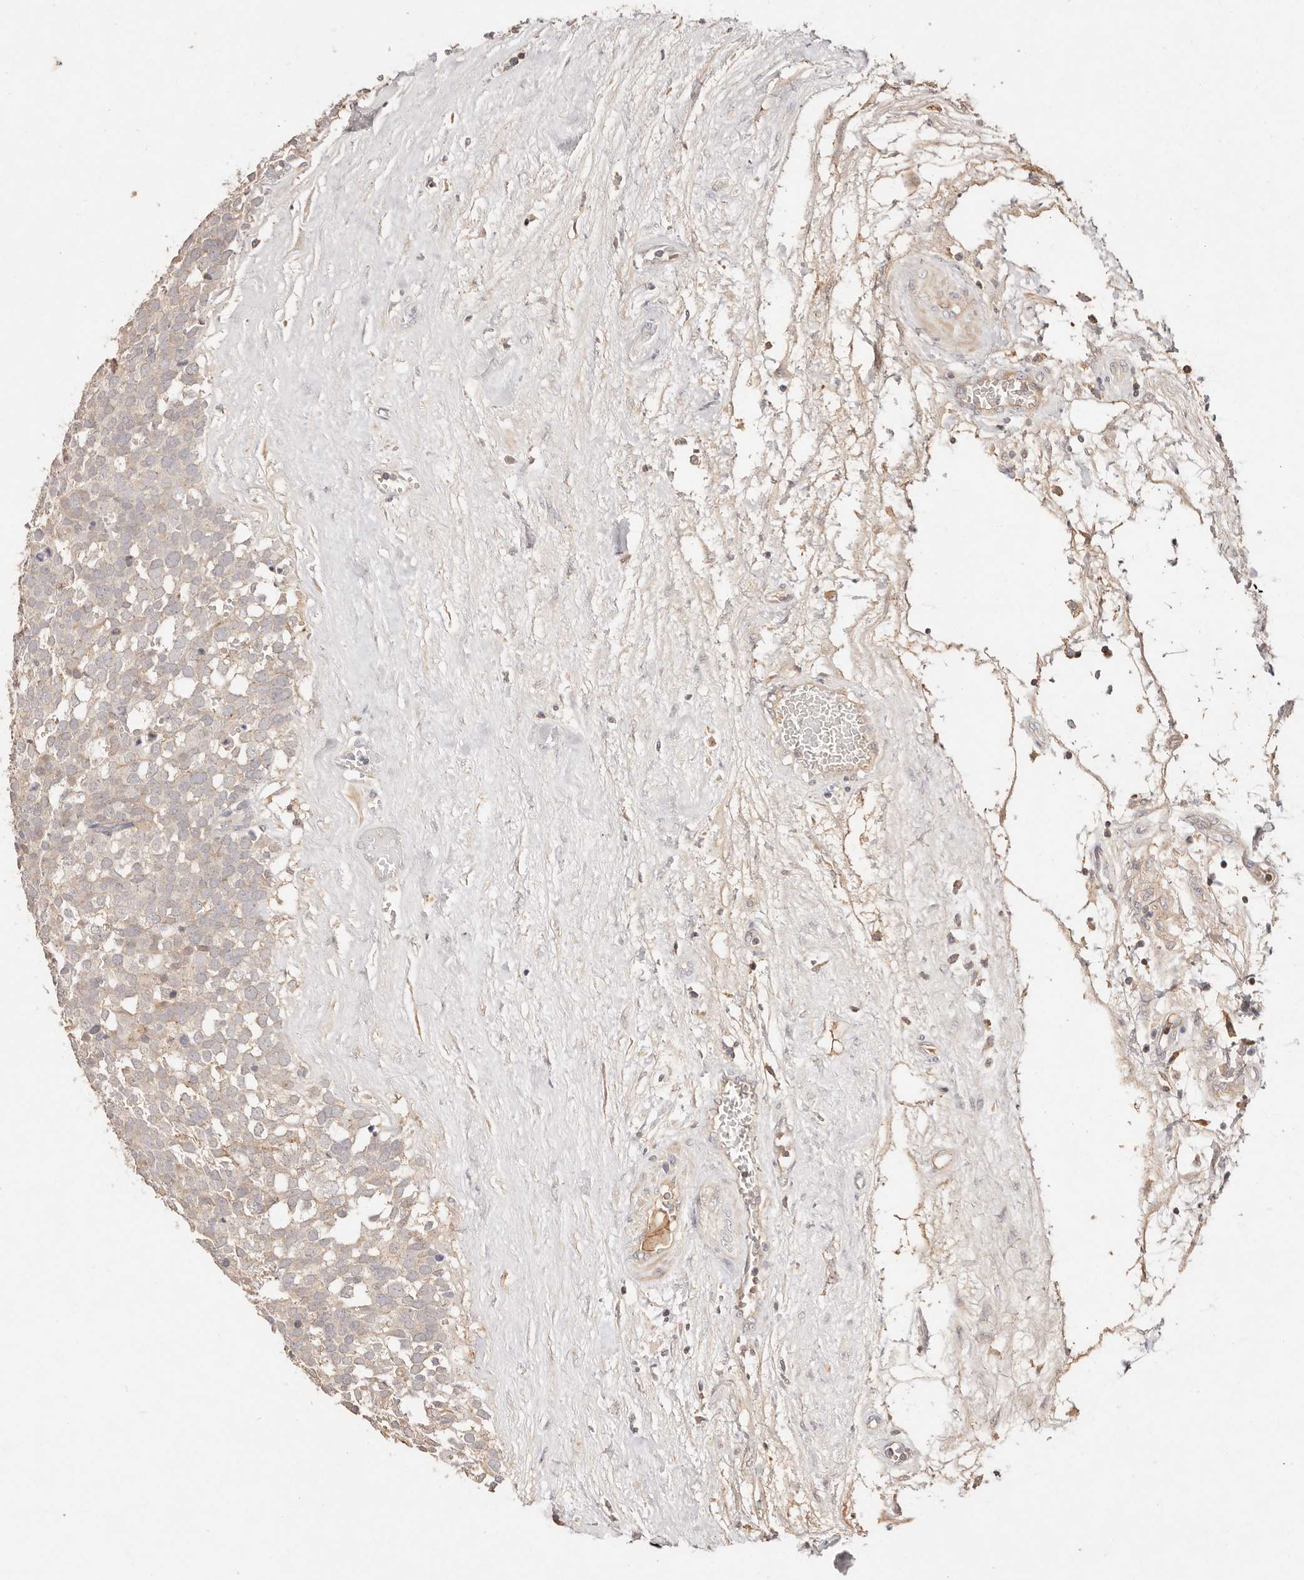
{"staining": {"intensity": "negative", "quantity": "none", "location": "none"}, "tissue": "testis cancer", "cell_type": "Tumor cells", "image_type": "cancer", "snomed": [{"axis": "morphology", "description": "Seminoma, NOS"}, {"axis": "topography", "description": "Testis"}], "caption": "Immunohistochemistry micrograph of testis seminoma stained for a protein (brown), which reveals no expression in tumor cells.", "gene": "CXADR", "patient": {"sex": "male", "age": 71}}